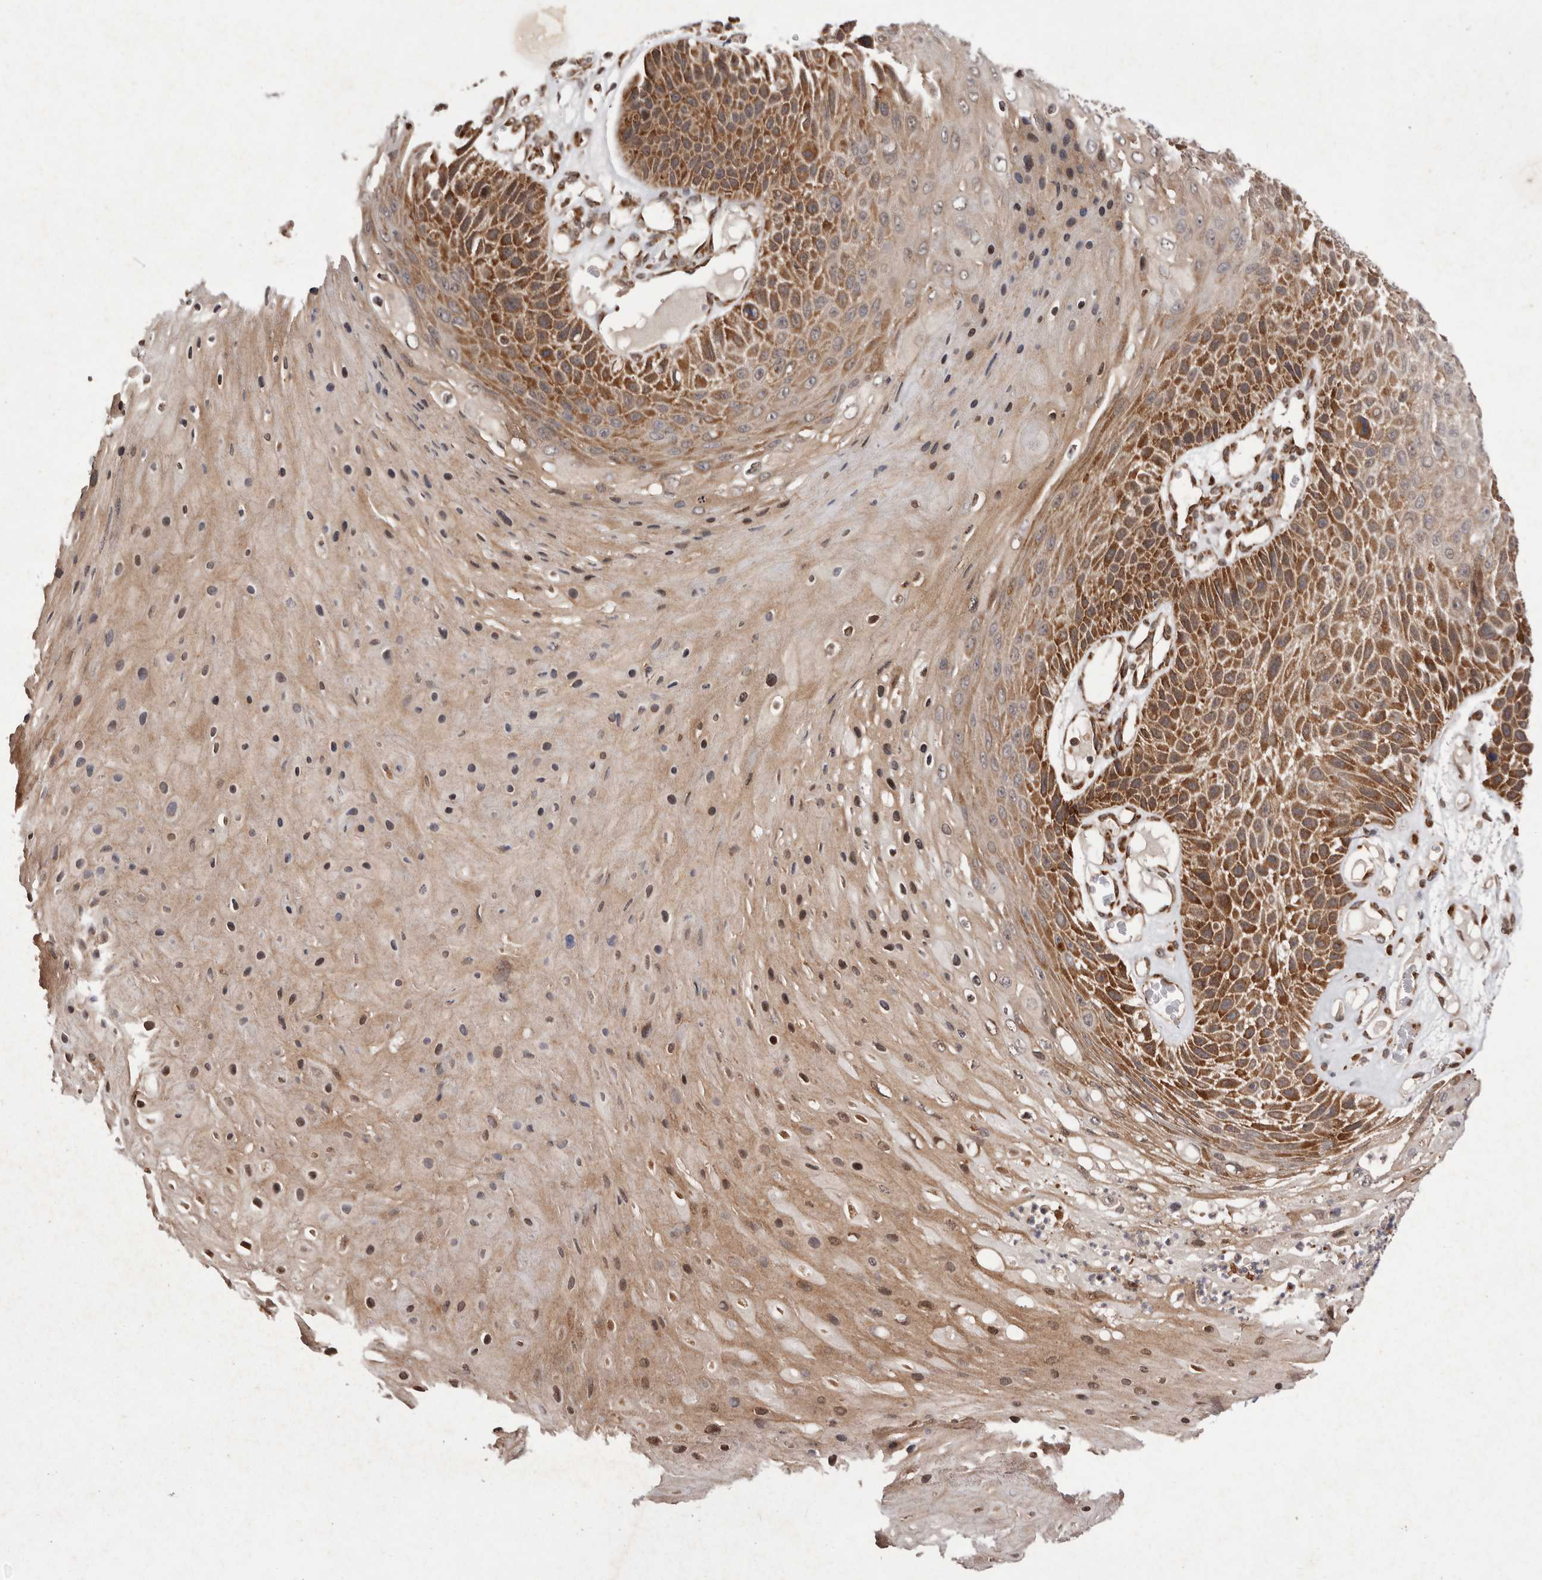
{"staining": {"intensity": "moderate", "quantity": ">75%", "location": "cytoplasmic/membranous"}, "tissue": "skin cancer", "cell_type": "Tumor cells", "image_type": "cancer", "snomed": [{"axis": "morphology", "description": "Squamous cell carcinoma, NOS"}, {"axis": "topography", "description": "Skin"}], "caption": "Skin cancer stained for a protein (brown) reveals moderate cytoplasmic/membranous positive positivity in about >75% of tumor cells.", "gene": "LRGUK", "patient": {"sex": "female", "age": 88}}